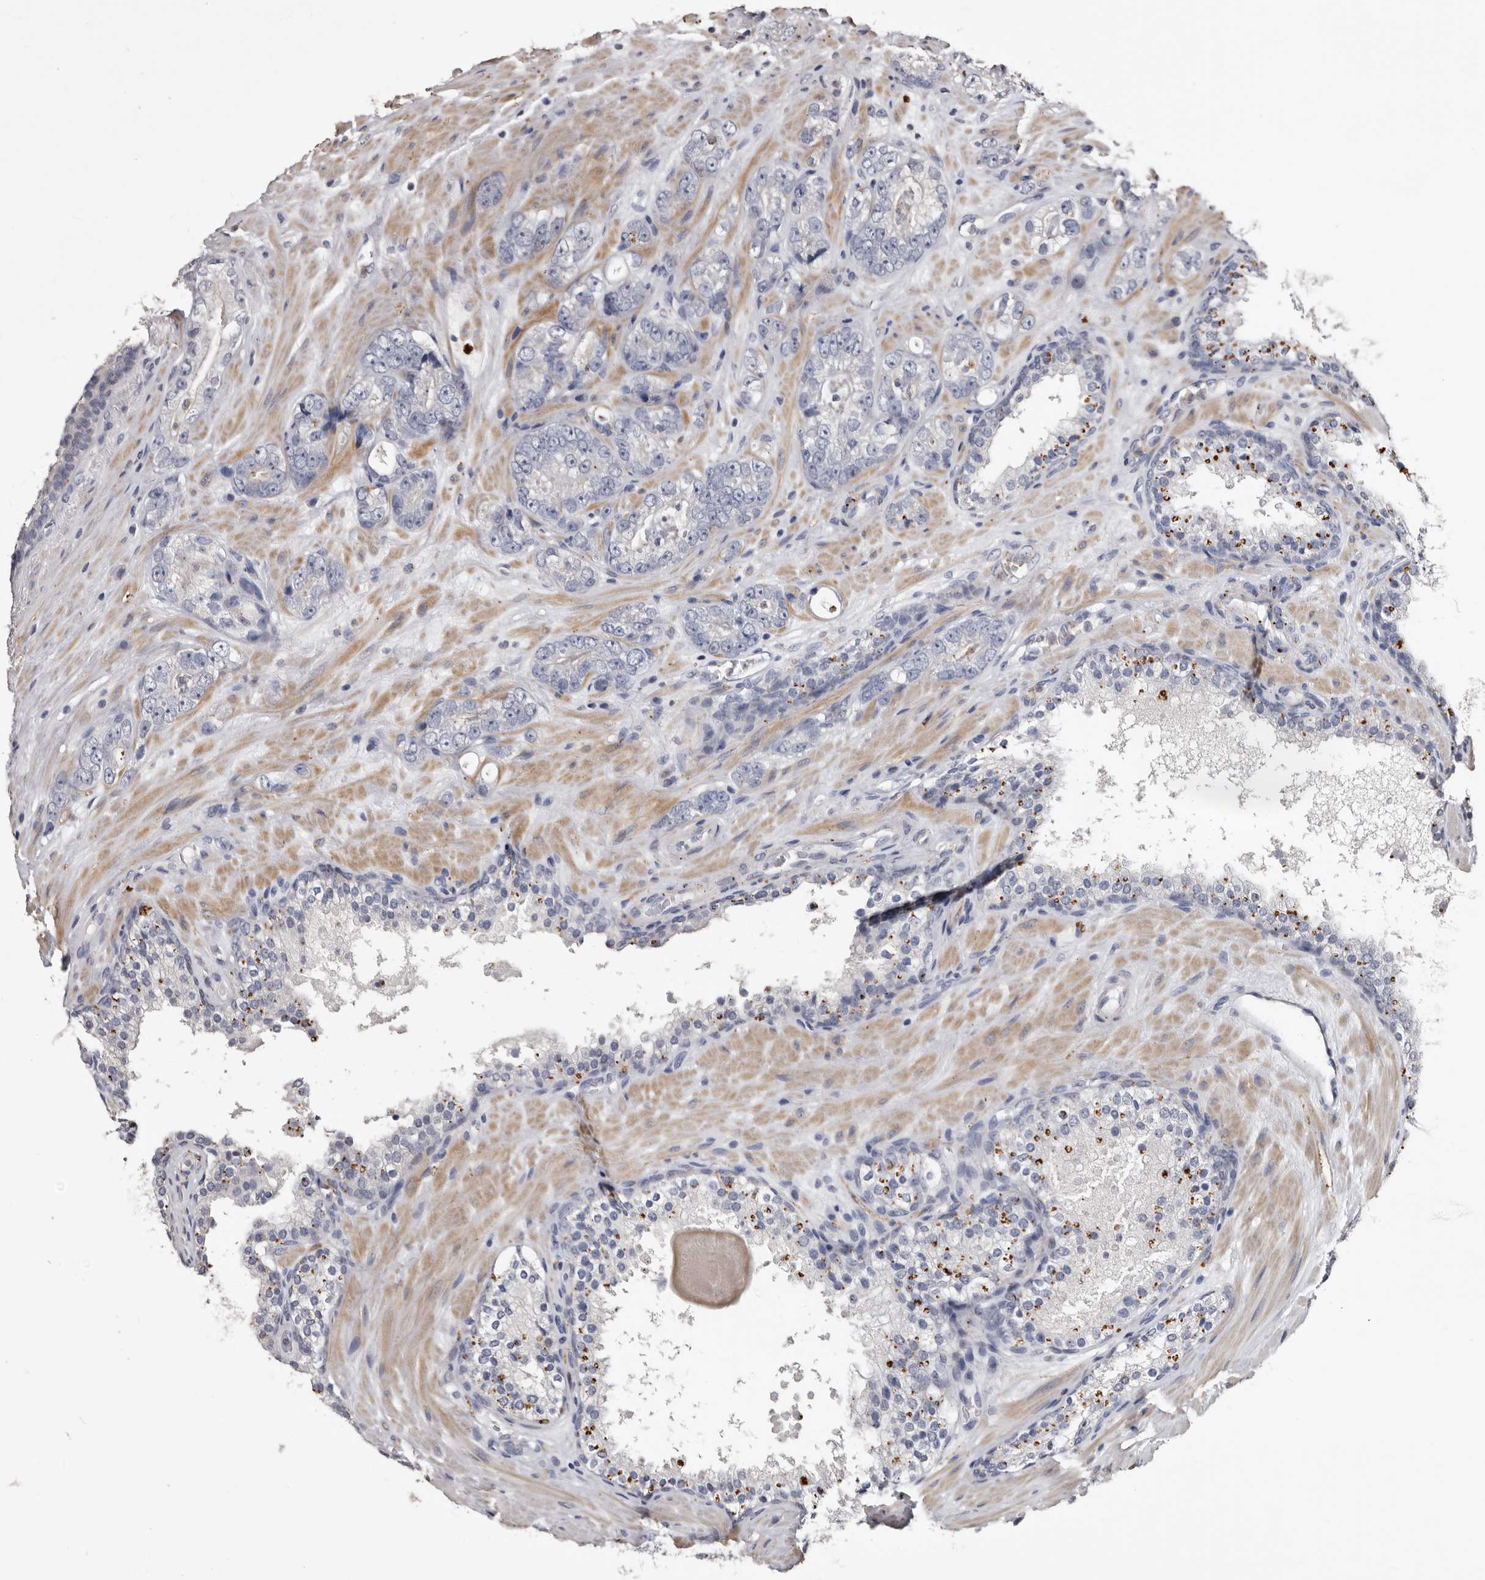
{"staining": {"intensity": "negative", "quantity": "none", "location": "none"}, "tissue": "prostate cancer", "cell_type": "Tumor cells", "image_type": "cancer", "snomed": [{"axis": "morphology", "description": "Adenocarcinoma, High grade"}, {"axis": "topography", "description": "Prostate"}], "caption": "There is no significant positivity in tumor cells of prostate cancer. Nuclei are stained in blue.", "gene": "SLC10A4", "patient": {"sex": "male", "age": 56}}